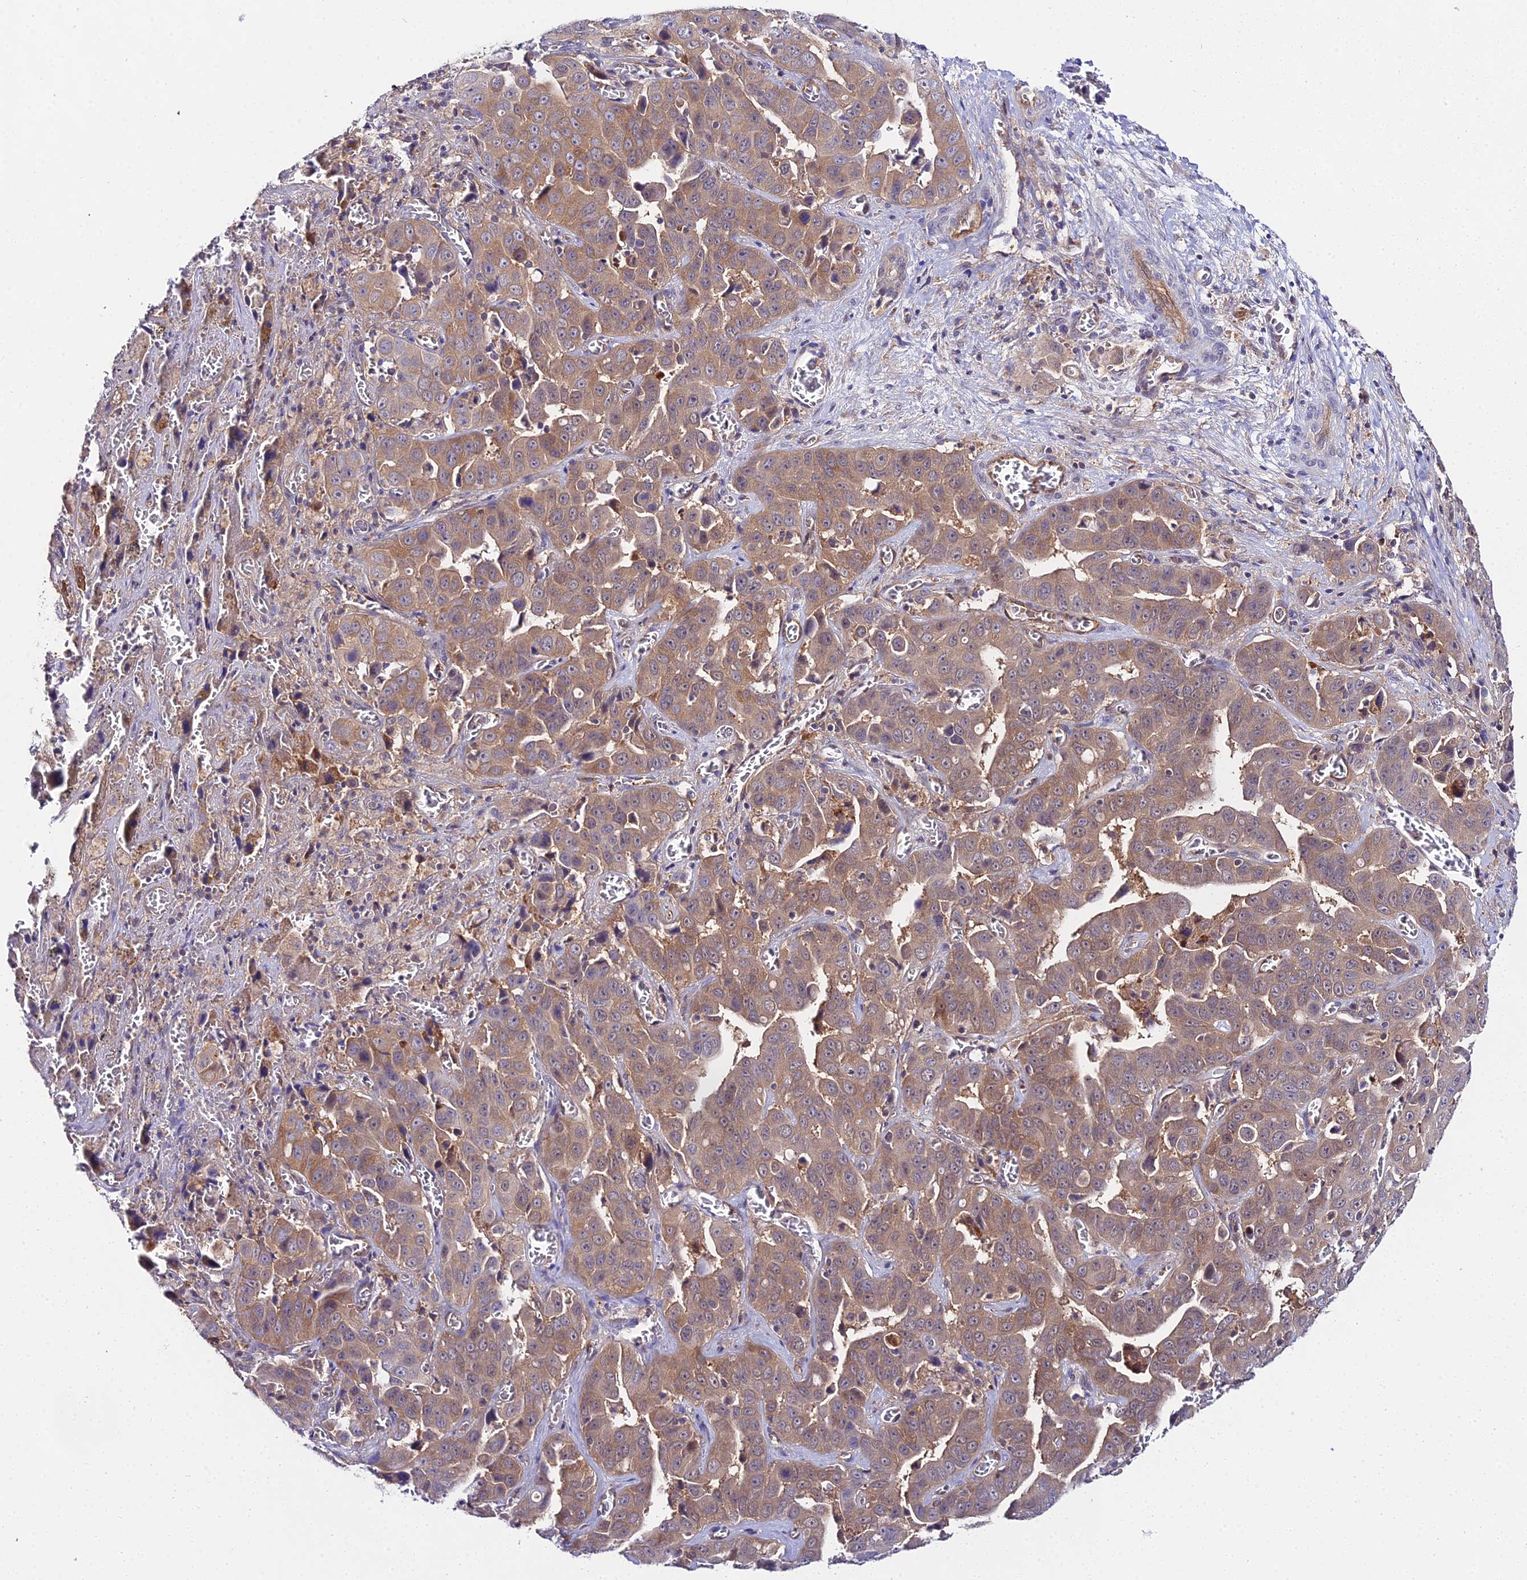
{"staining": {"intensity": "moderate", "quantity": ">75%", "location": "cytoplasmic/membranous"}, "tissue": "liver cancer", "cell_type": "Tumor cells", "image_type": "cancer", "snomed": [{"axis": "morphology", "description": "Cholangiocarcinoma"}, {"axis": "topography", "description": "Liver"}], "caption": "Approximately >75% of tumor cells in human liver cancer show moderate cytoplasmic/membranous protein staining as visualized by brown immunohistochemical staining.", "gene": "PPP2R2C", "patient": {"sex": "female", "age": 52}}